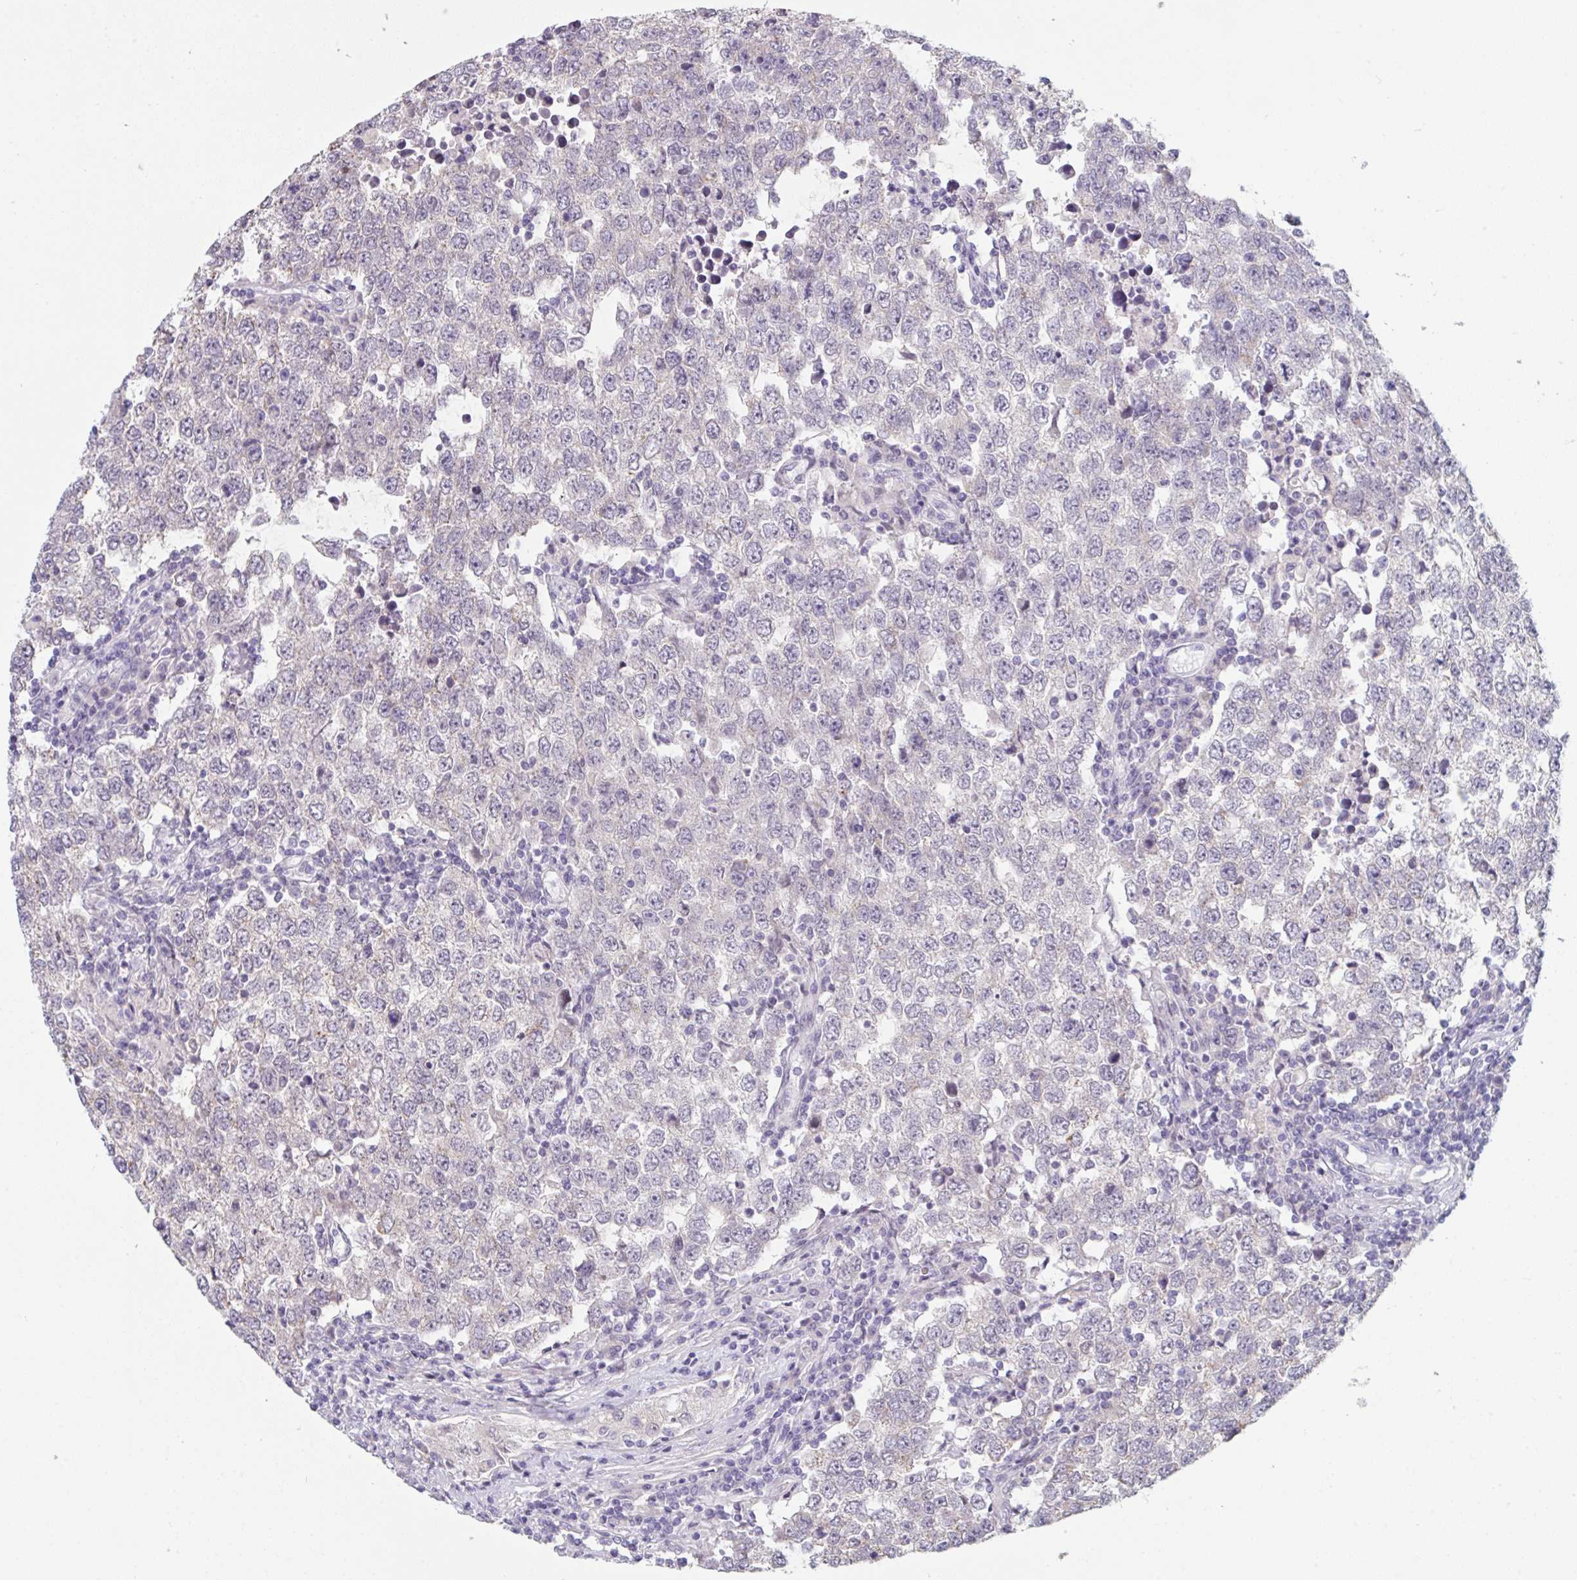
{"staining": {"intensity": "negative", "quantity": "none", "location": "none"}, "tissue": "testis cancer", "cell_type": "Tumor cells", "image_type": "cancer", "snomed": [{"axis": "morphology", "description": "Seminoma, NOS"}, {"axis": "morphology", "description": "Carcinoma, Embryonal, NOS"}, {"axis": "topography", "description": "Testis"}], "caption": "An image of human embryonal carcinoma (testis) is negative for staining in tumor cells.", "gene": "TCEAL8", "patient": {"sex": "male", "age": 28}}